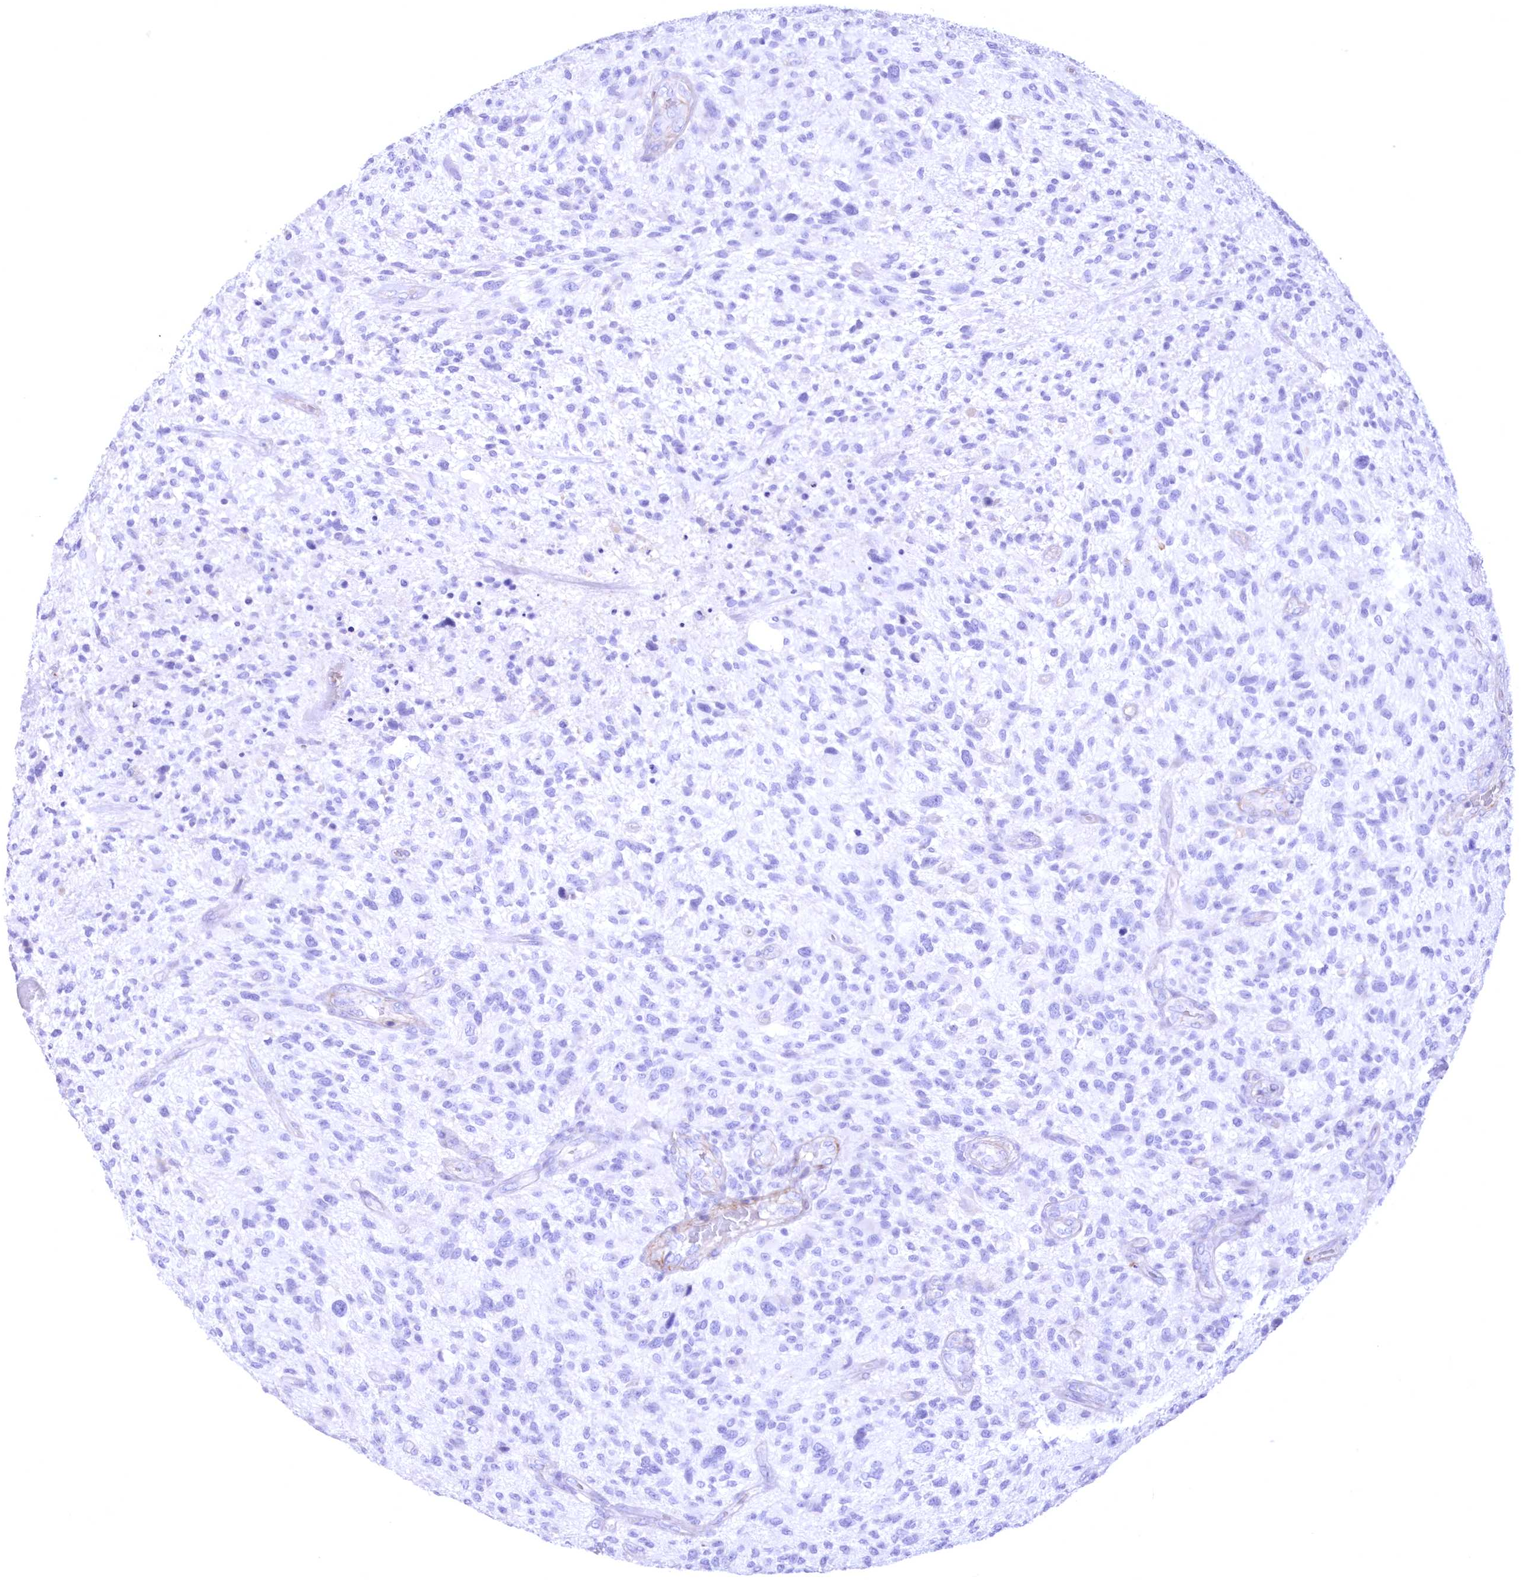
{"staining": {"intensity": "negative", "quantity": "none", "location": "none"}, "tissue": "glioma", "cell_type": "Tumor cells", "image_type": "cancer", "snomed": [{"axis": "morphology", "description": "Glioma, malignant, High grade"}, {"axis": "topography", "description": "Brain"}], "caption": "The immunohistochemistry (IHC) histopathology image has no significant staining in tumor cells of malignant high-grade glioma tissue.", "gene": "WDR74", "patient": {"sex": "male", "age": 47}}